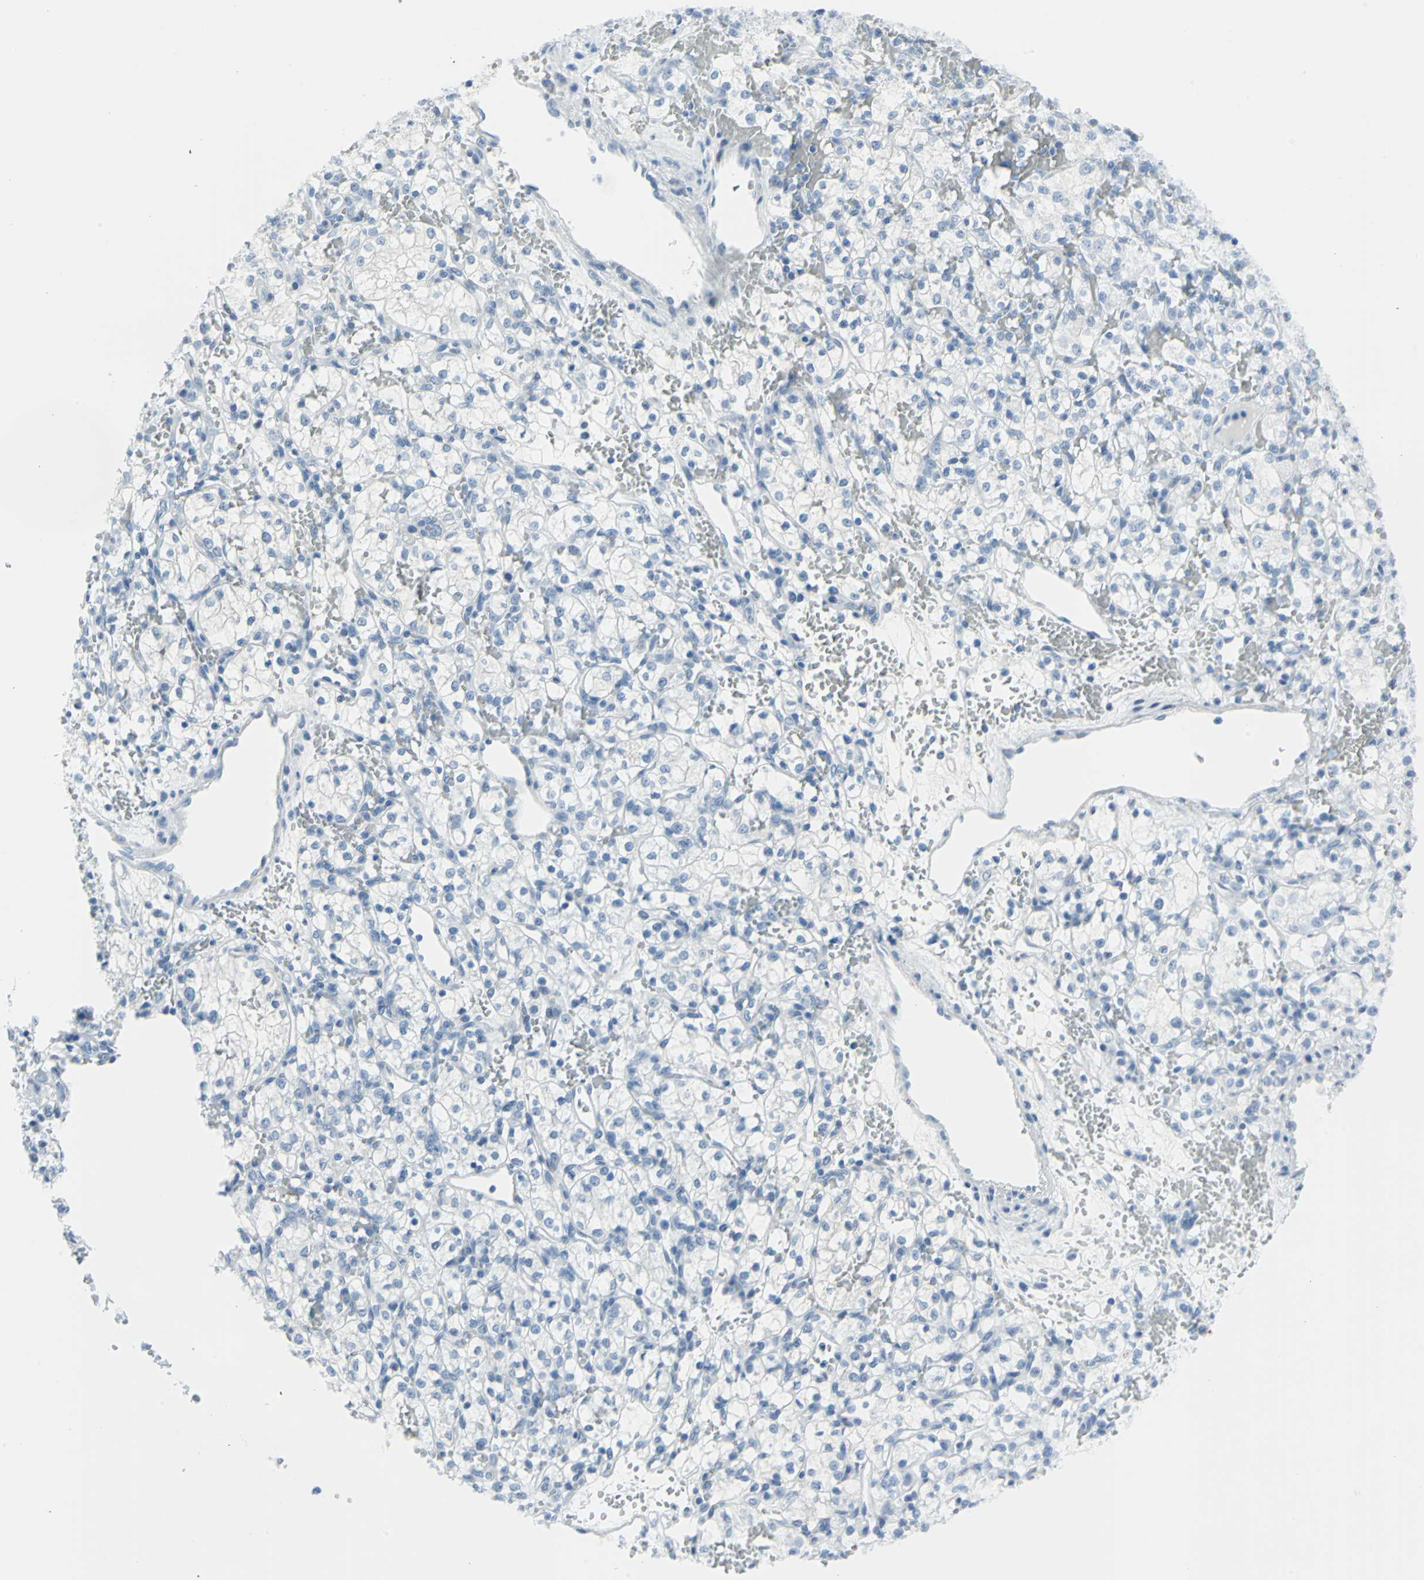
{"staining": {"intensity": "negative", "quantity": "none", "location": "none"}, "tissue": "renal cancer", "cell_type": "Tumor cells", "image_type": "cancer", "snomed": [{"axis": "morphology", "description": "Adenocarcinoma, NOS"}, {"axis": "topography", "description": "Kidney"}], "caption": "Immunohistochemistry photomicrograph of neoplastic tissue: human renal cancer (adenocarcinoma) stained with DAB (3,3'-diaminobenzidine) demonstrates no significant protein expression in tumor cells.", "gene": "DNAI2", "patient": {"sex": "female", "age": 60}}